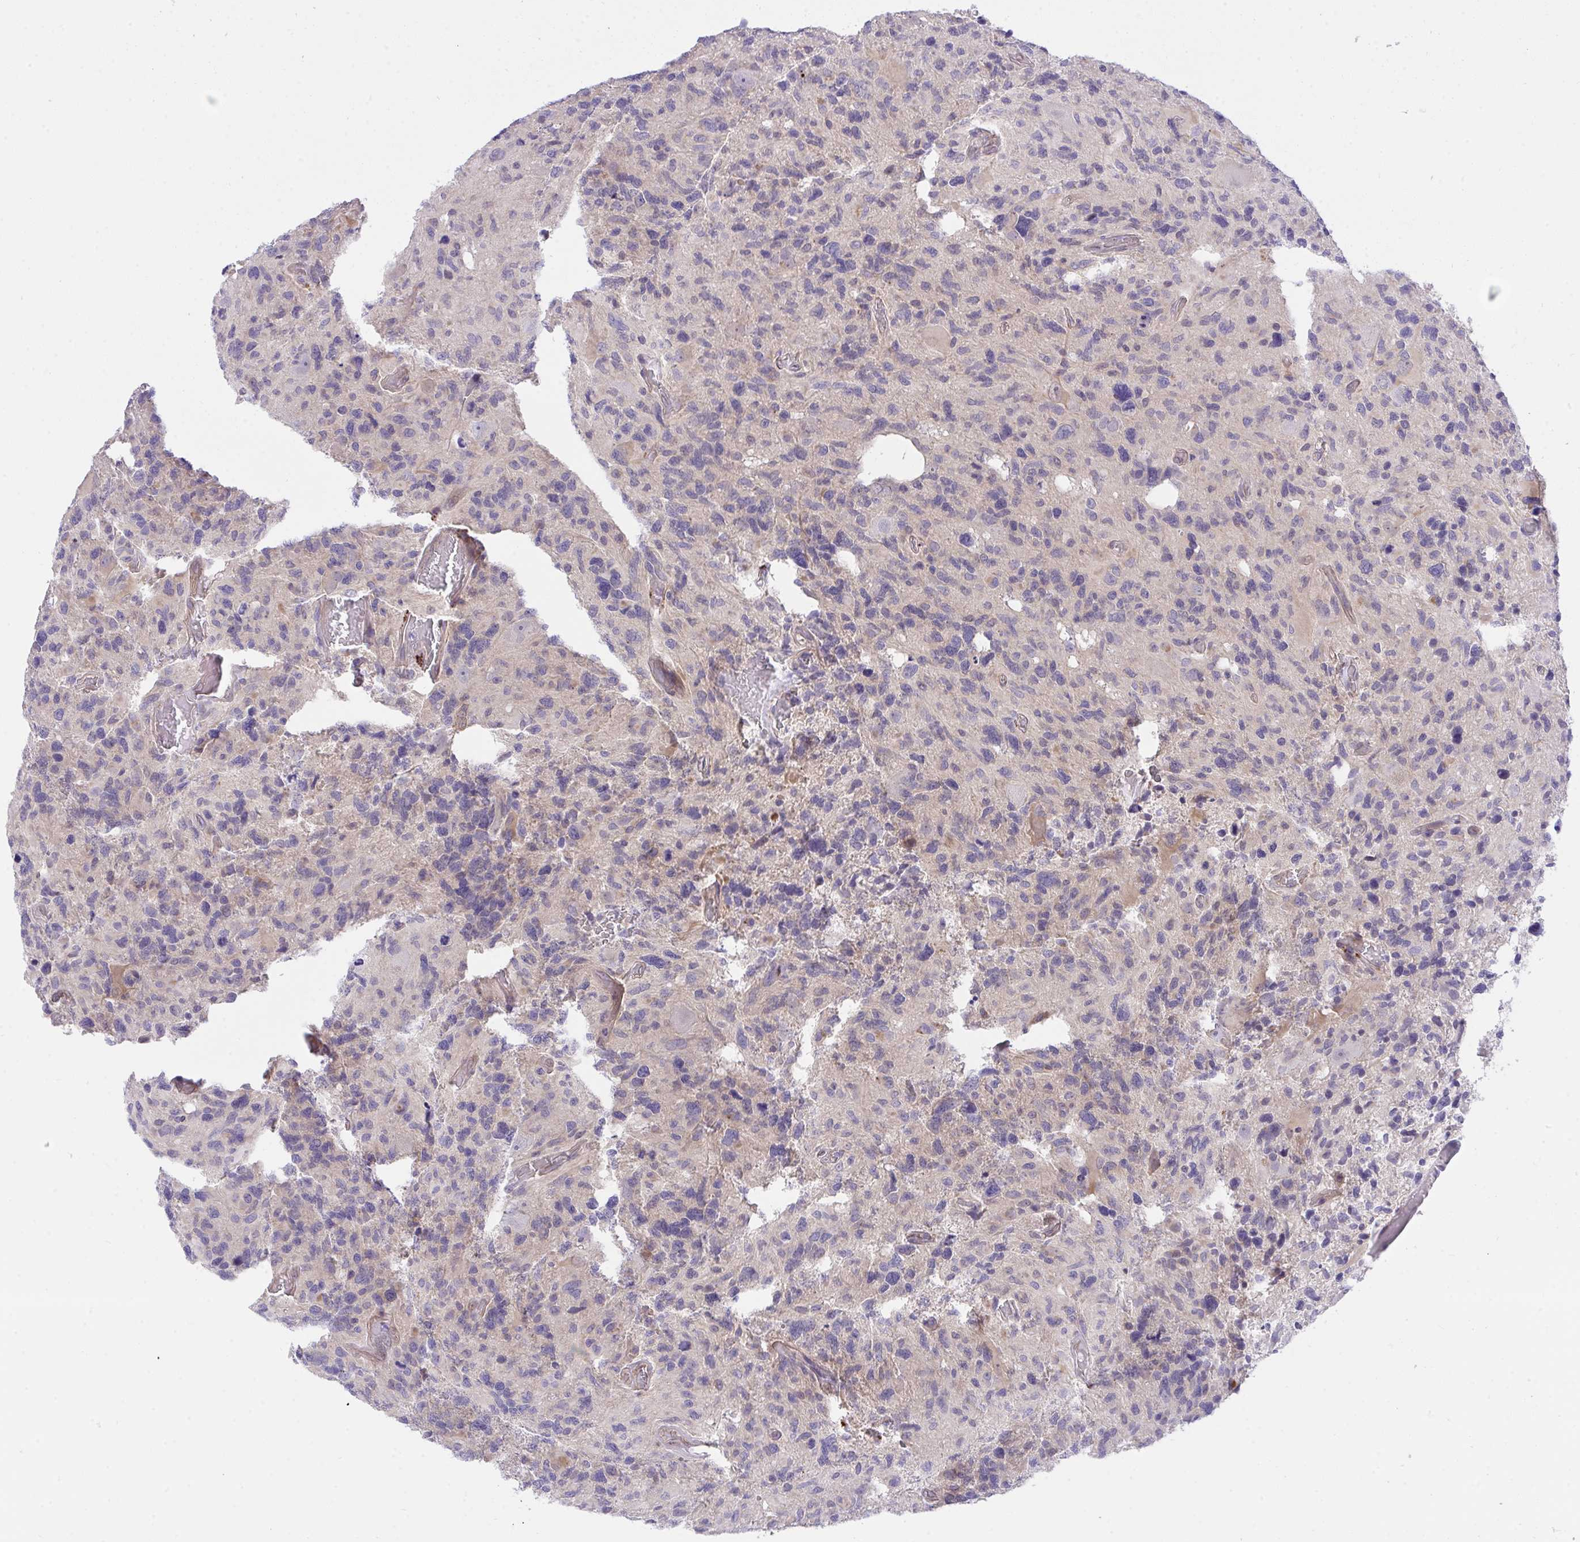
{"staining": {"intensity": "negative", "quantity": "none", "location": "none"}, "tissue": "glioma", "cell_type": "Tumor cells", "image_type": "cancer", "snomed": [{"axis": "morphology", "description": "Glioma, malignant, High grade"}, {"axis": "topography", "description": "Brain"}], "caption": "Protein analysis of glioma exhibits no significant expression in tumor cells. (DAB IHC with hematoxylin counter stain).", "gene": "HOXD12", "patient": {"sex": "male", "age": 49}}